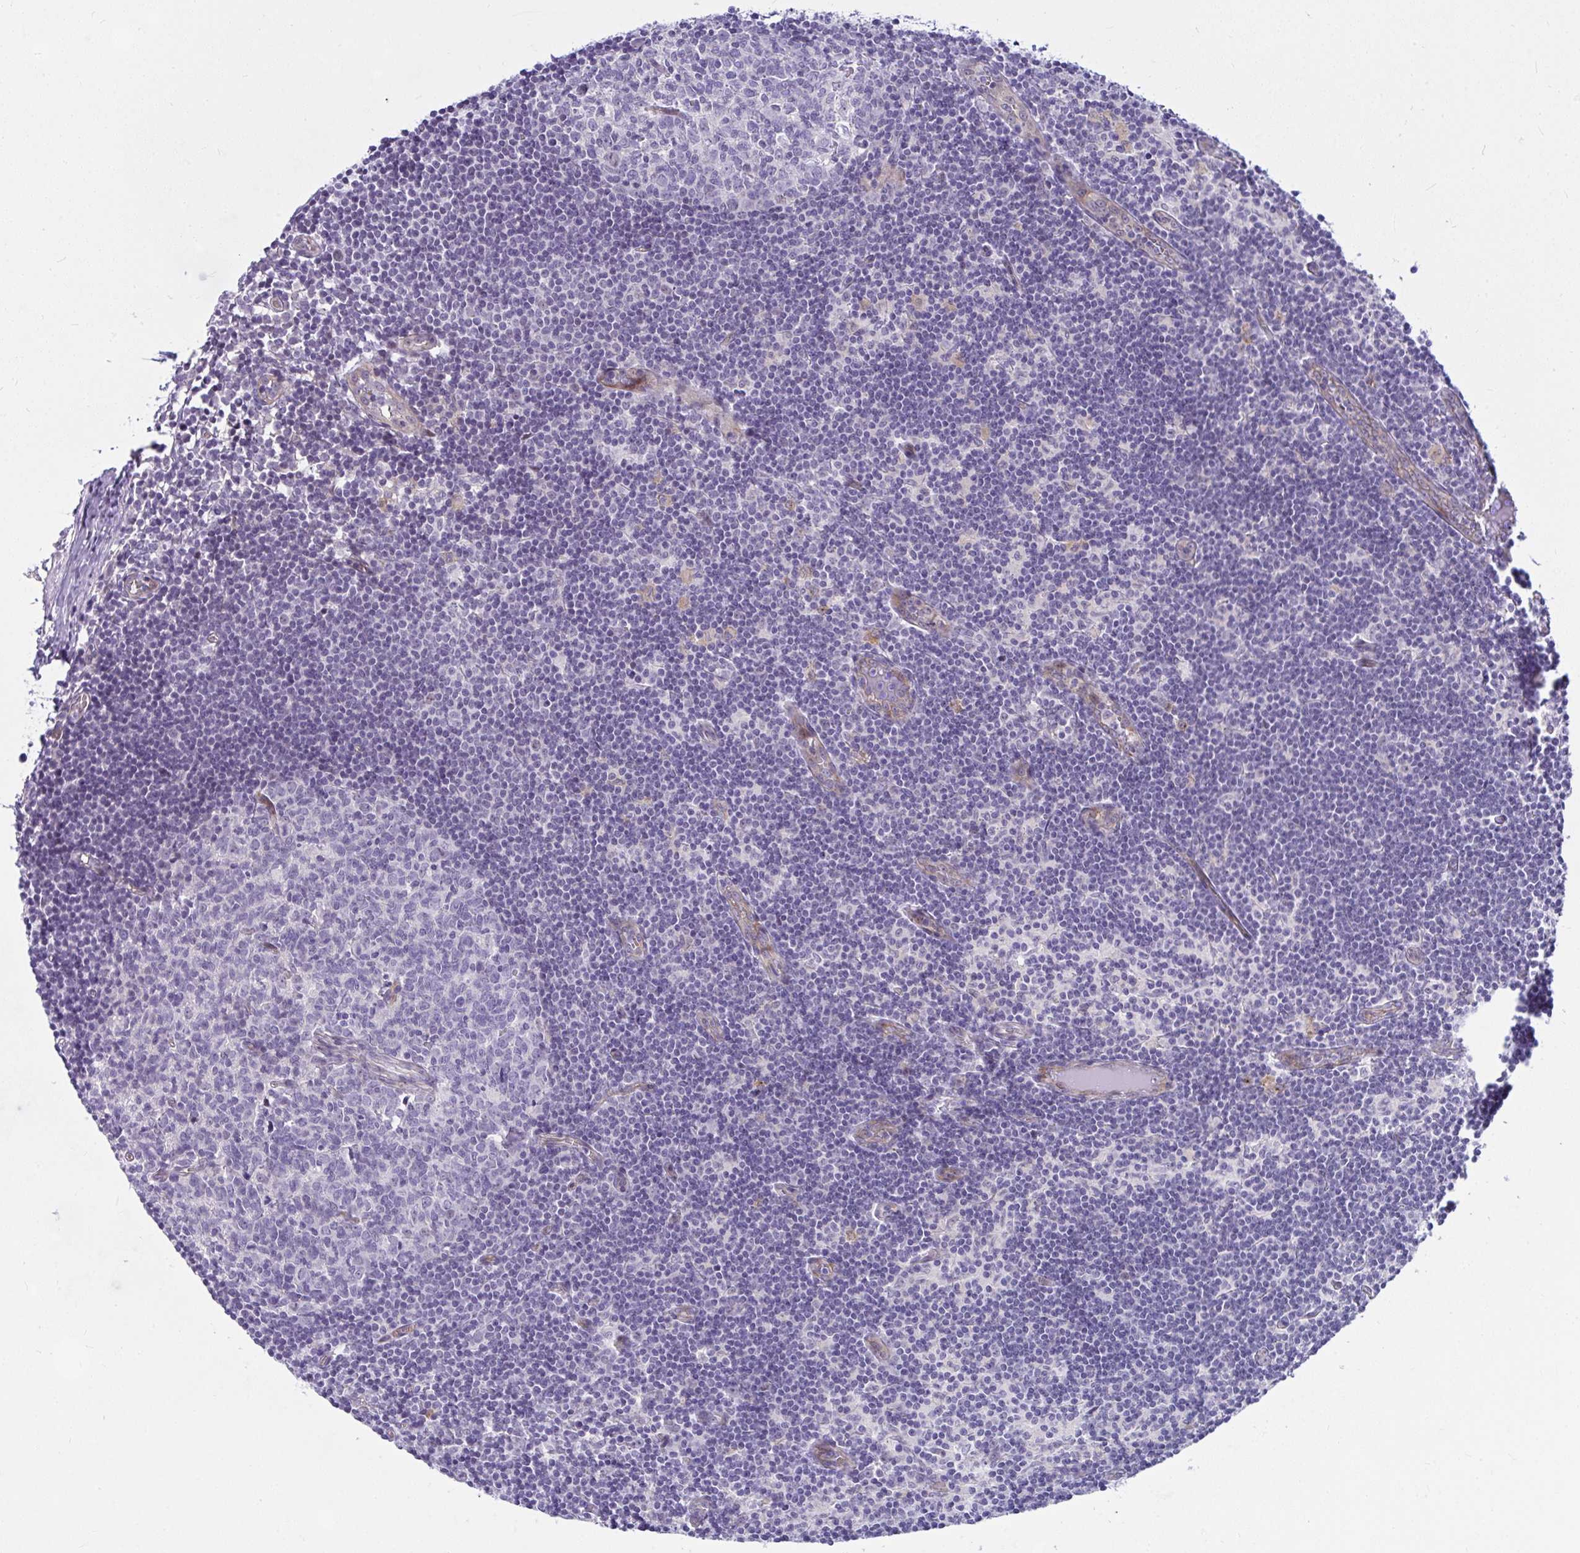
{"staining": {"intensity": "negative", "quantity": "none", "location": "none"}, "tissue": "lymph node", "cell_type": "Germinal center cells", "image_type": "normal", "snomed": [{"axis": "morphology", "description": "Normal tissue, NOS"}, {"axis": "topography", "description": "Lymph node"}], "caption": "The immunohistochemistry histopathology image has no significant staining in germinal center cells of lymph node.", "gene": "NFXL1", "patient": {"sex": "female", "age": 31}}